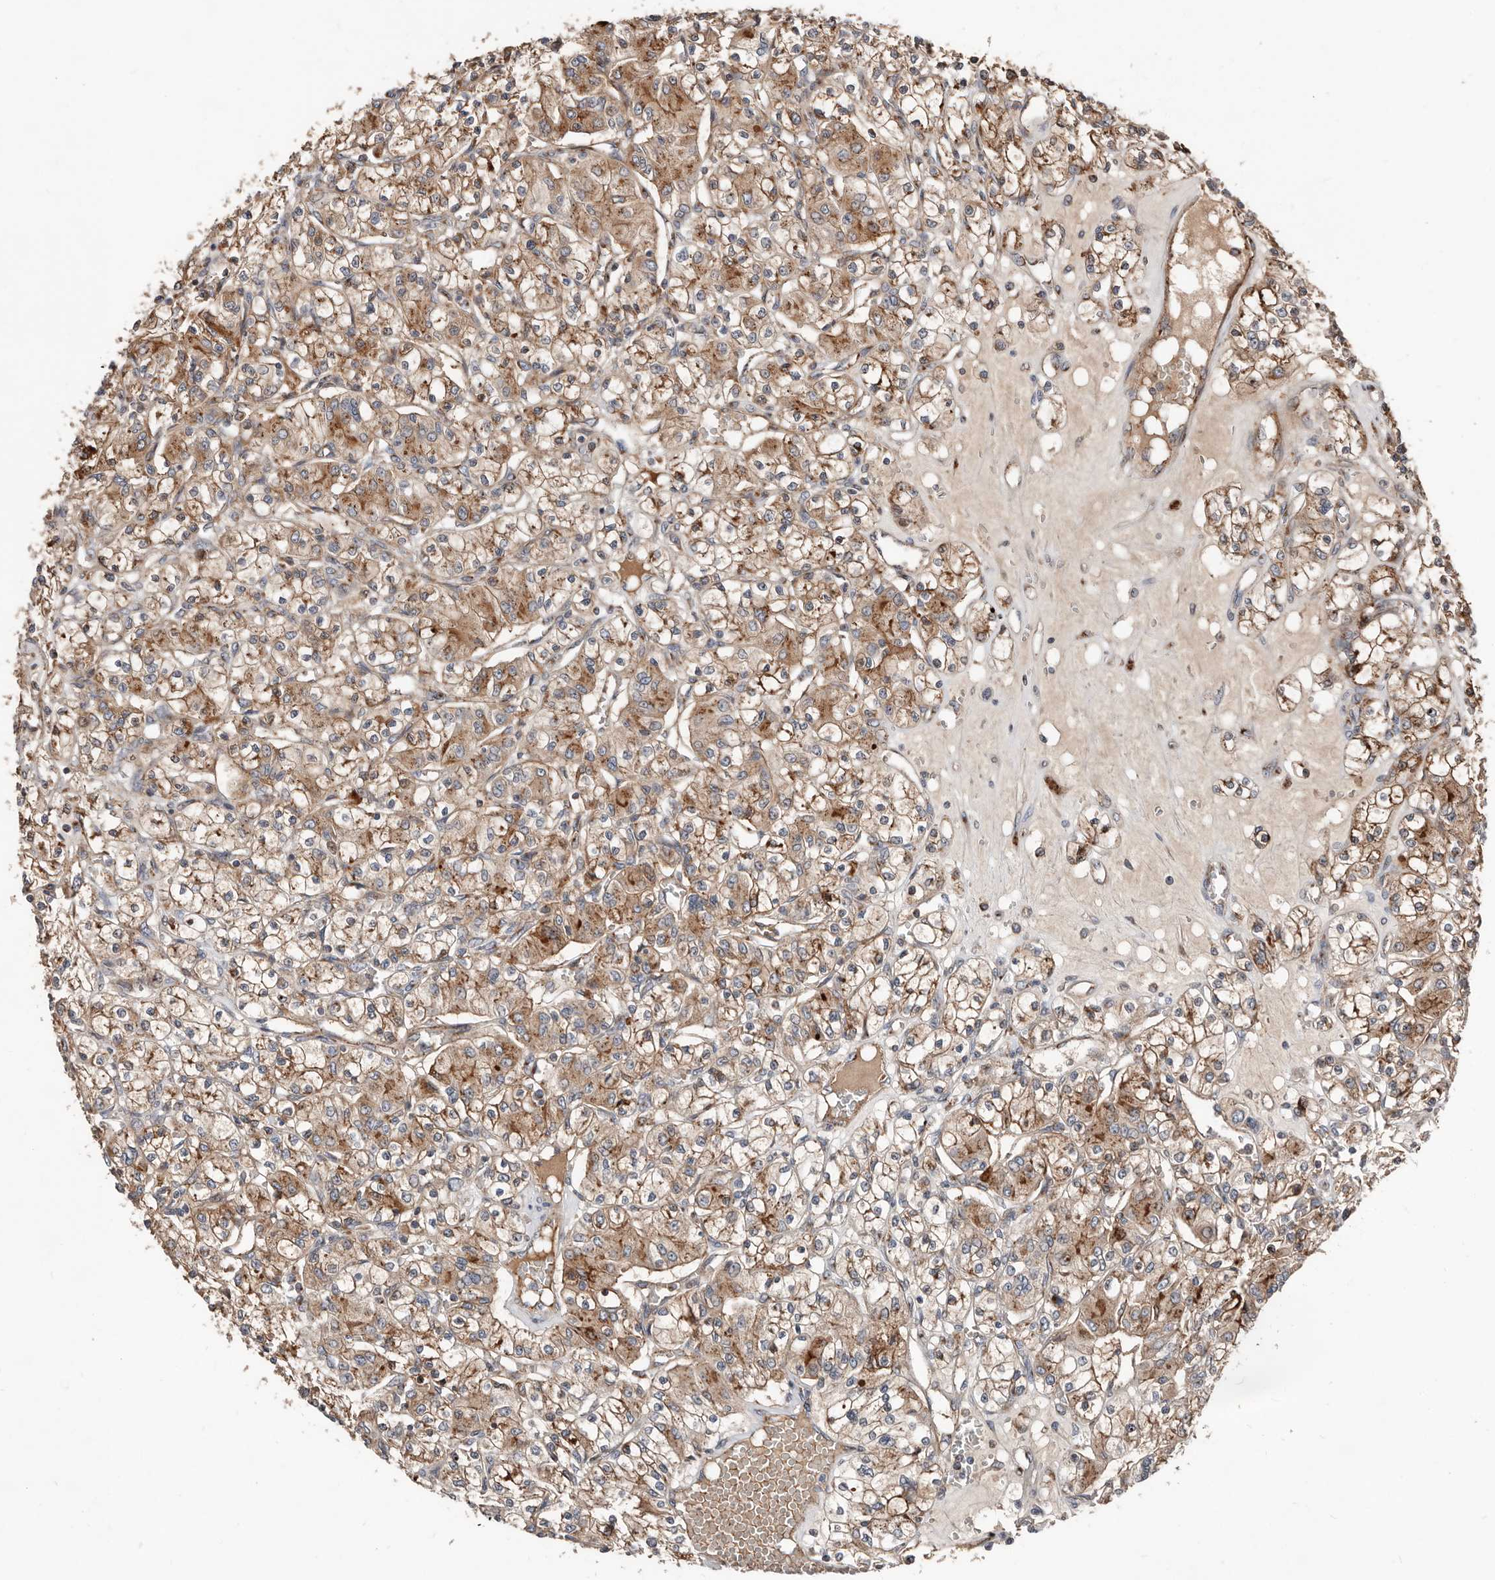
{"staining": {"intensity": "moderate", "quantity": ">75%", "location": "cytoplasmic/membranous"}, "tissue": "renal cancer", "cell_type": "Tumor cells", "image_type": "cancer", "snomed": [{"axis": "morphology", "description": "Adenocarcinoma, NOS"}, {"axis": "topography", "description": "Kidney"}], "caption": "The histopathology image demonstrates a brown stain indicating the presence of a protein in the cytoplasmic/membranous of tumor cells in renal cancer.", "gene": "COG1", "patient": {"sex": "female", "age": 59}}